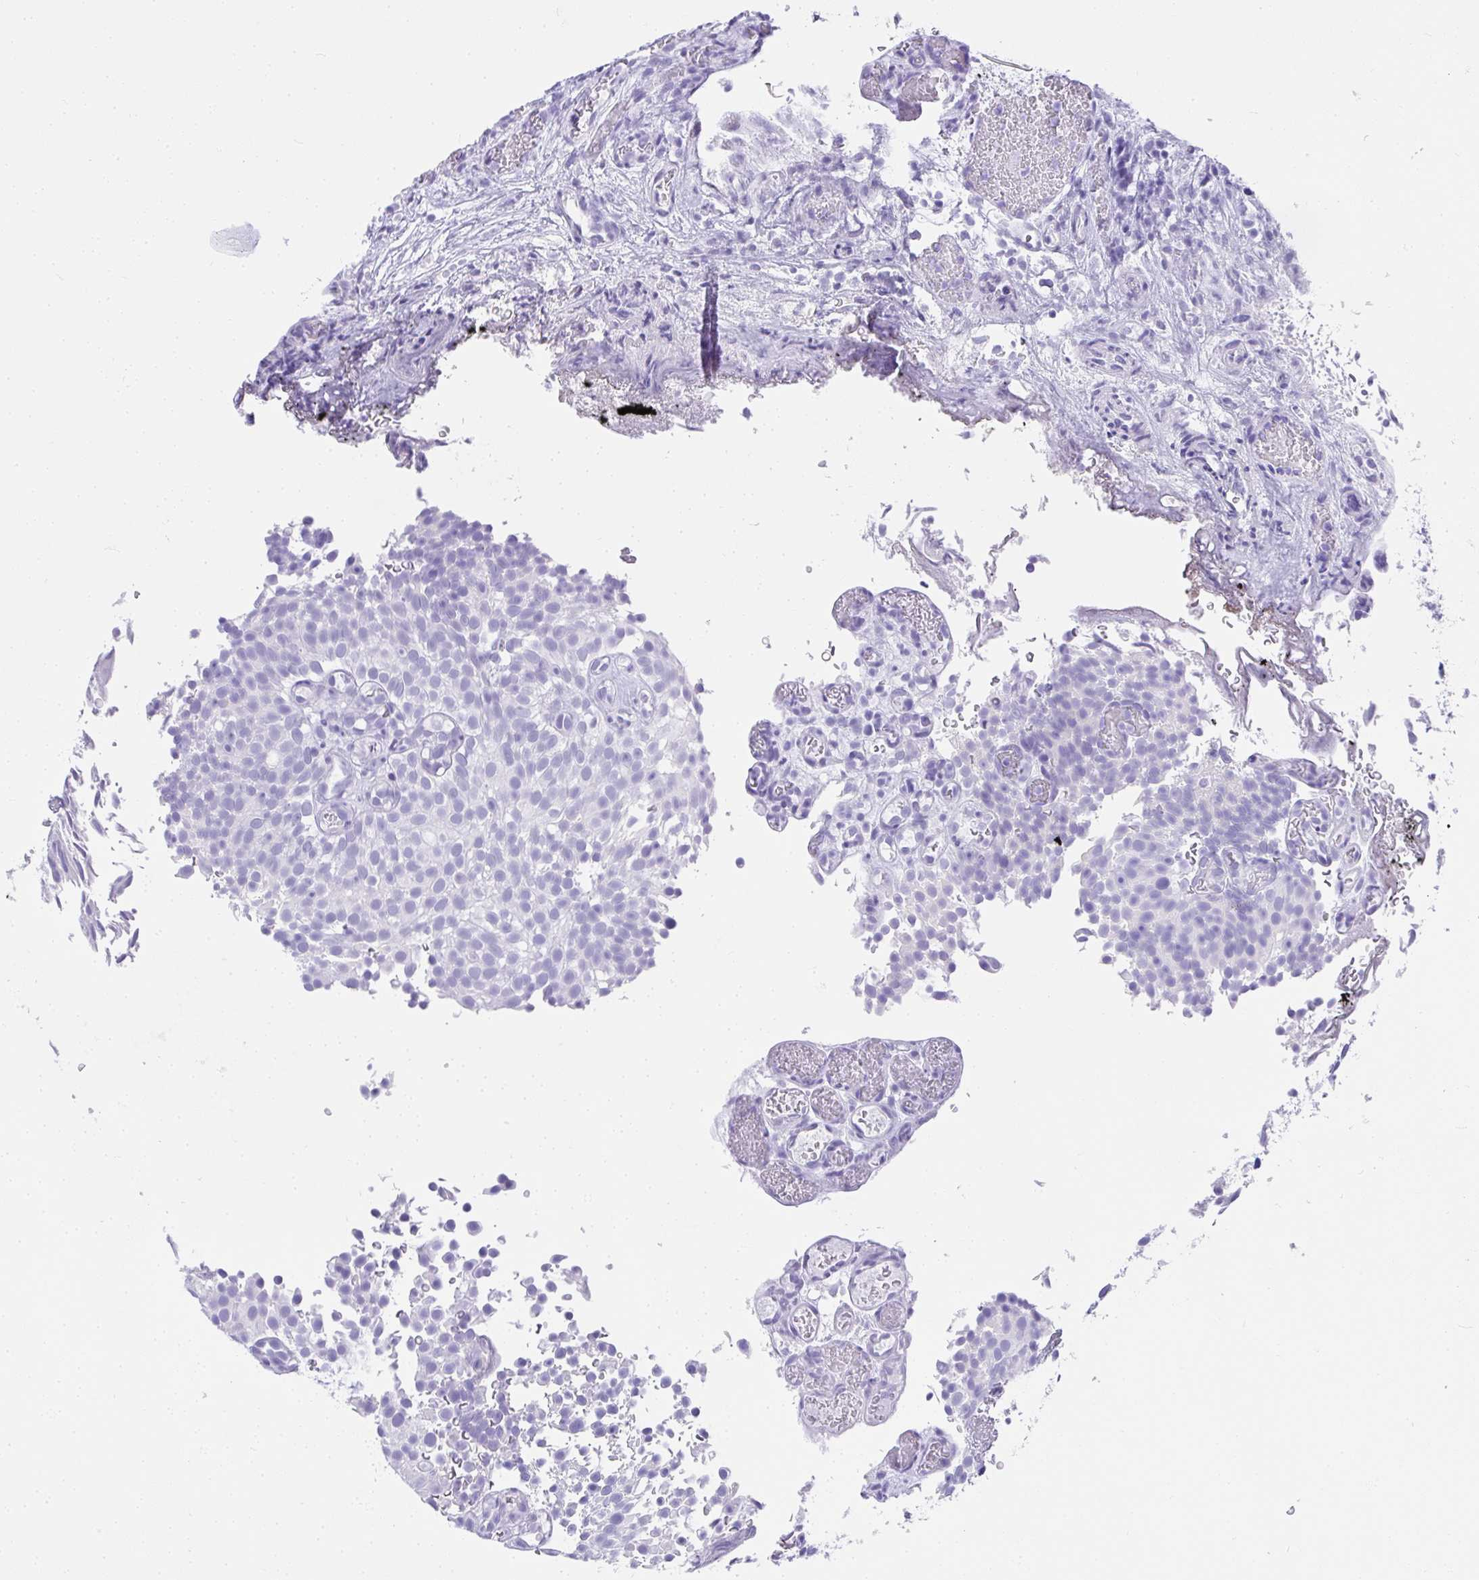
{"staining": {"intensity": "negative", "quantity": "none", "location": "none"}, "tissue": "urothelial cancer", "cell_type": "Tumor cells", "image_type": "cancer", "snomed": [{"axis": "morphology", "description": "Urothelial carcinoma, Low grade"}, {"axis": "topography", "description": "Urinary bladder"}], "caption": "Urothelial cancer was stained to show a protein in brown. There is no significant staining in tumor cells. (Stains: DAB immunohistochemistry with hematoxylin counter stain, Microscopy: brightfield microscopy at high magnification).", "gene": "AVIL", "patient": {"sex": "male", "age": 78}}